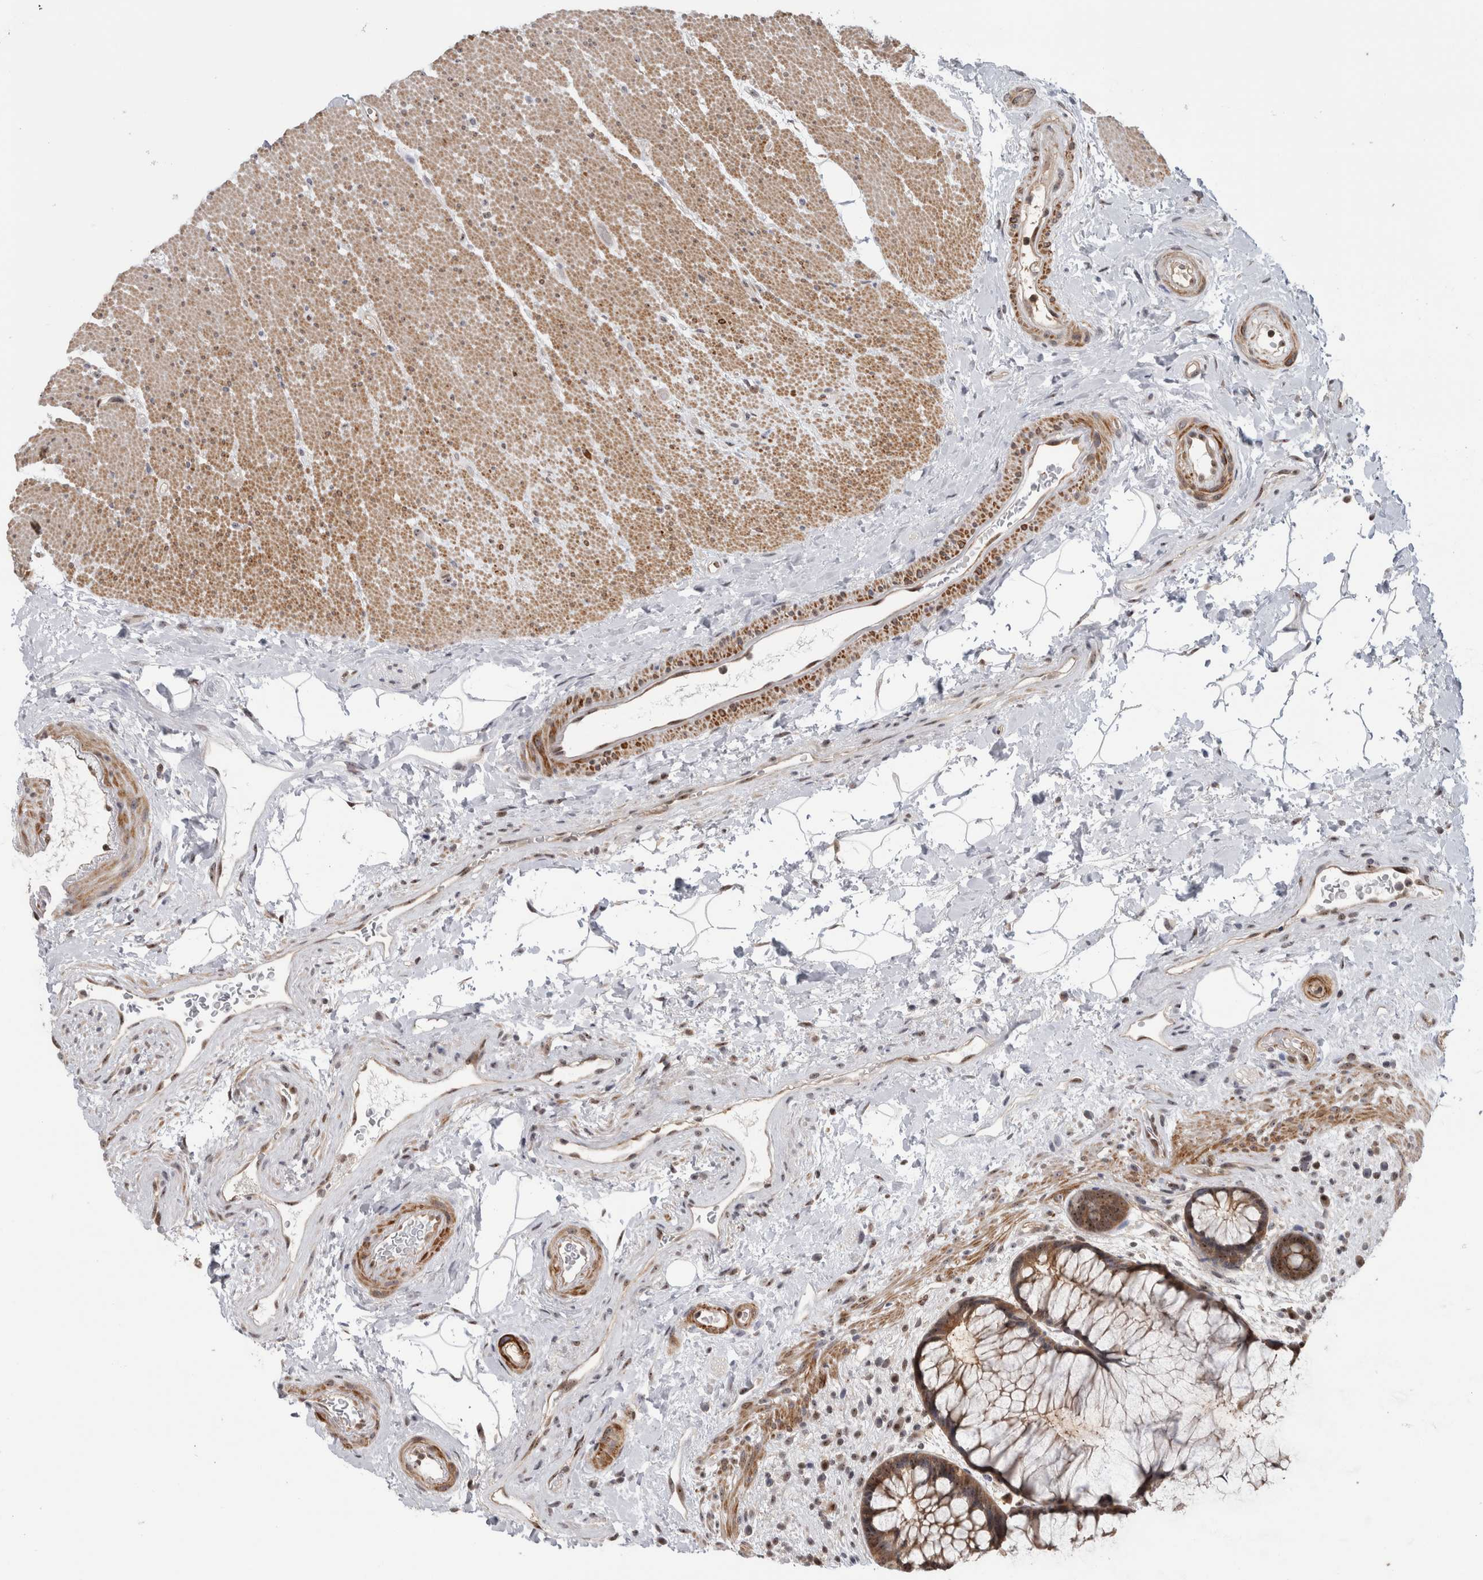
{"staining": {"intensity": "moderate", "quantity": ">75%", "location": "cytoplasmic/membranous,nuclear"}, "tissue": "rectum", "cell_type": "Glandular cells", "image_type": "normal", "snomed": [{"axis": "morphology", "description": "Normal tissue, NOS"}, {"axis": "topography", "description": "Rectum"}], "caption": "Protein expression analysis of unremarkable rectum reveals moderate cytoplasmic/membranous,nuclear staining in approximately >75% of glandular cells. The protein is stained brown, and the nuclei are stained in blue (DAB IHC with brightfield microscopy, high magnification).", "gene": "TDRD7", "patient": {"sex": "male", "age": 51}}